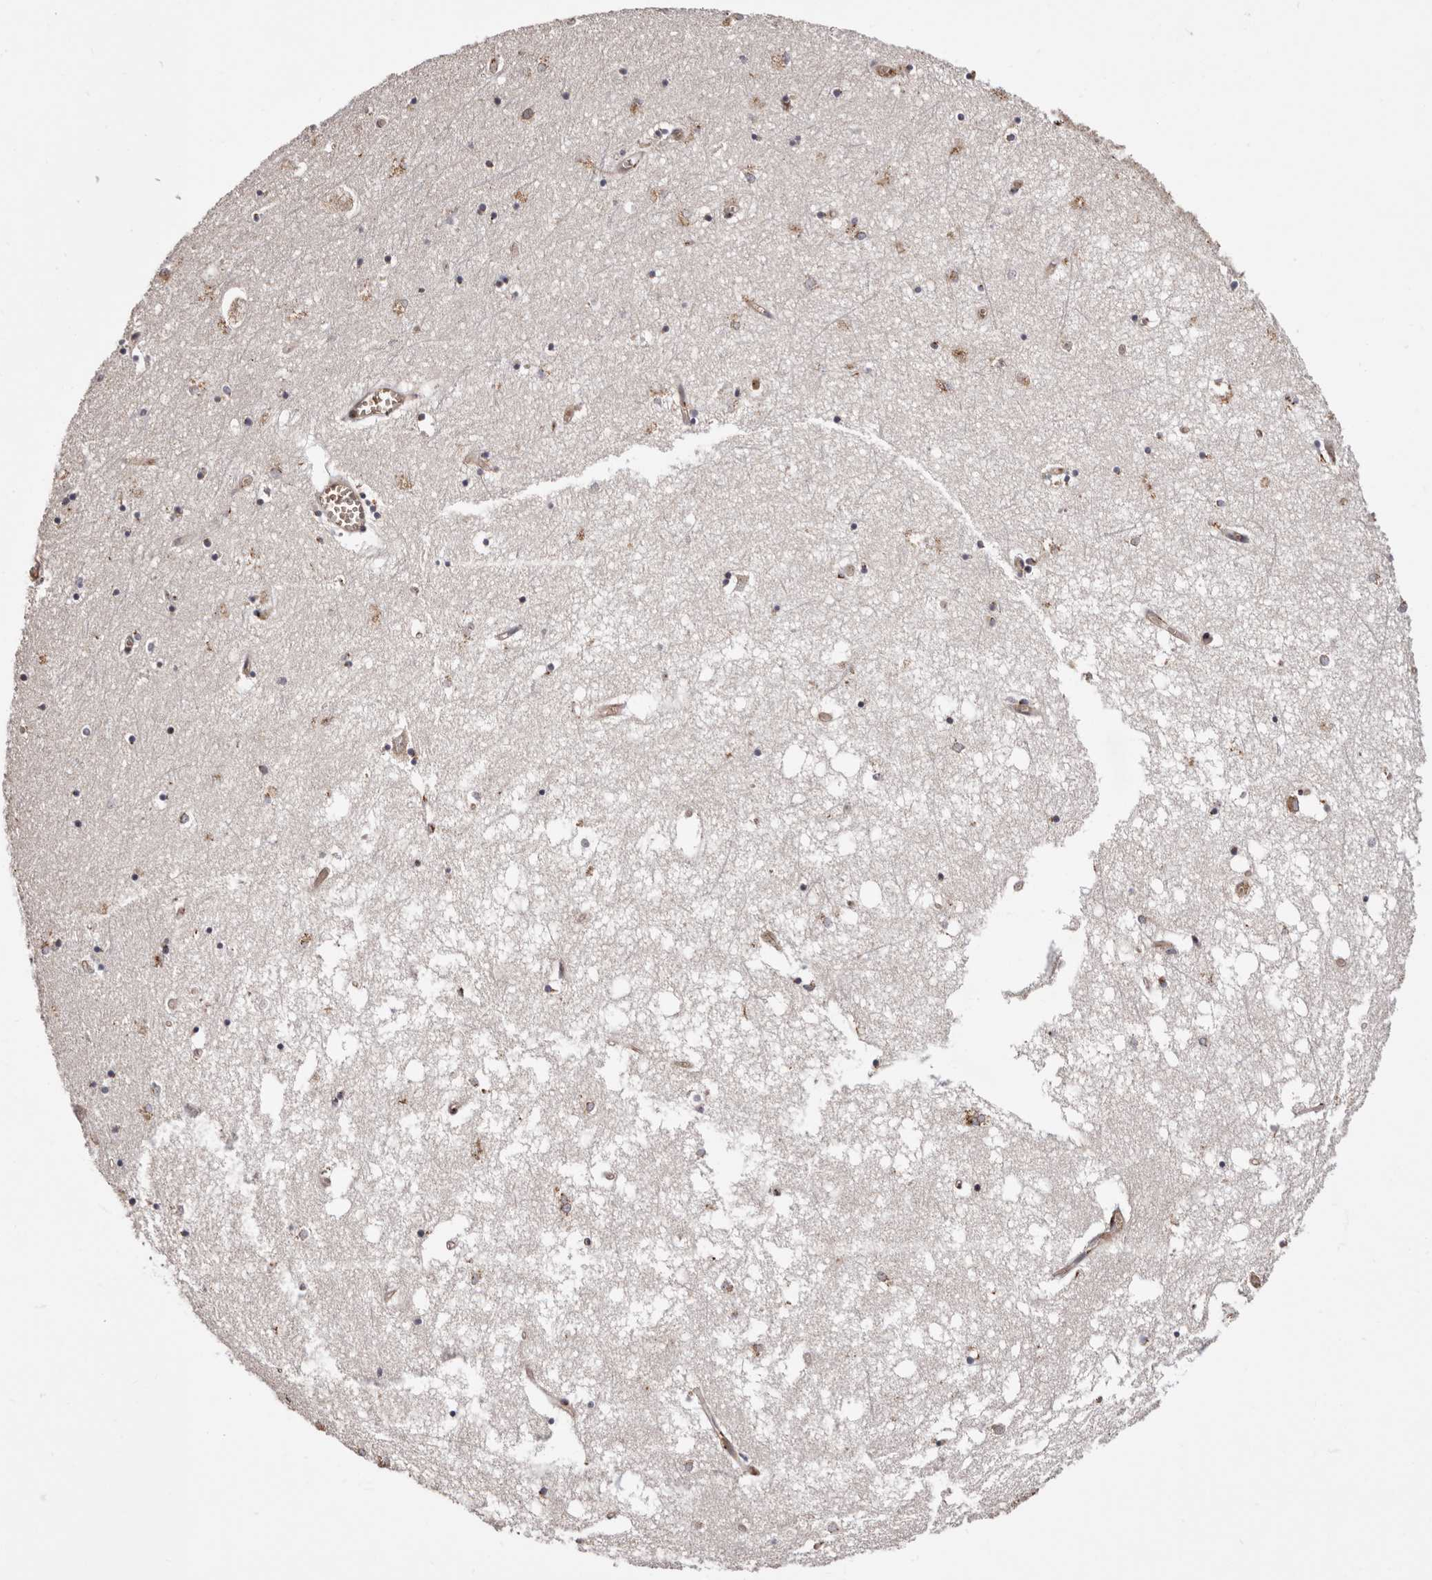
{"staining": {"intensity": "moderate", "quantity": "25%-75%", "location": "cytoplasmic/membranous"}, "tissue": "hippocampus", "cell_type": "Glial cells", "image_type": "normal", "snomed": [{"axis": "morphology", "description": "Normal tissue, NOS"}, {"axis": "topography", "description": "Hippocampus"}], "caption": "Immunohistochemical staining of normal hippocampus reveals medium levels of moderate cytoplasmic/membranous staining in approximately 25%-75% of glial cells. (DAB IHC with brightfield microscopy, high magnification).", "gene": "GPR27", "patient": {"sex": "male", "age": 70}}